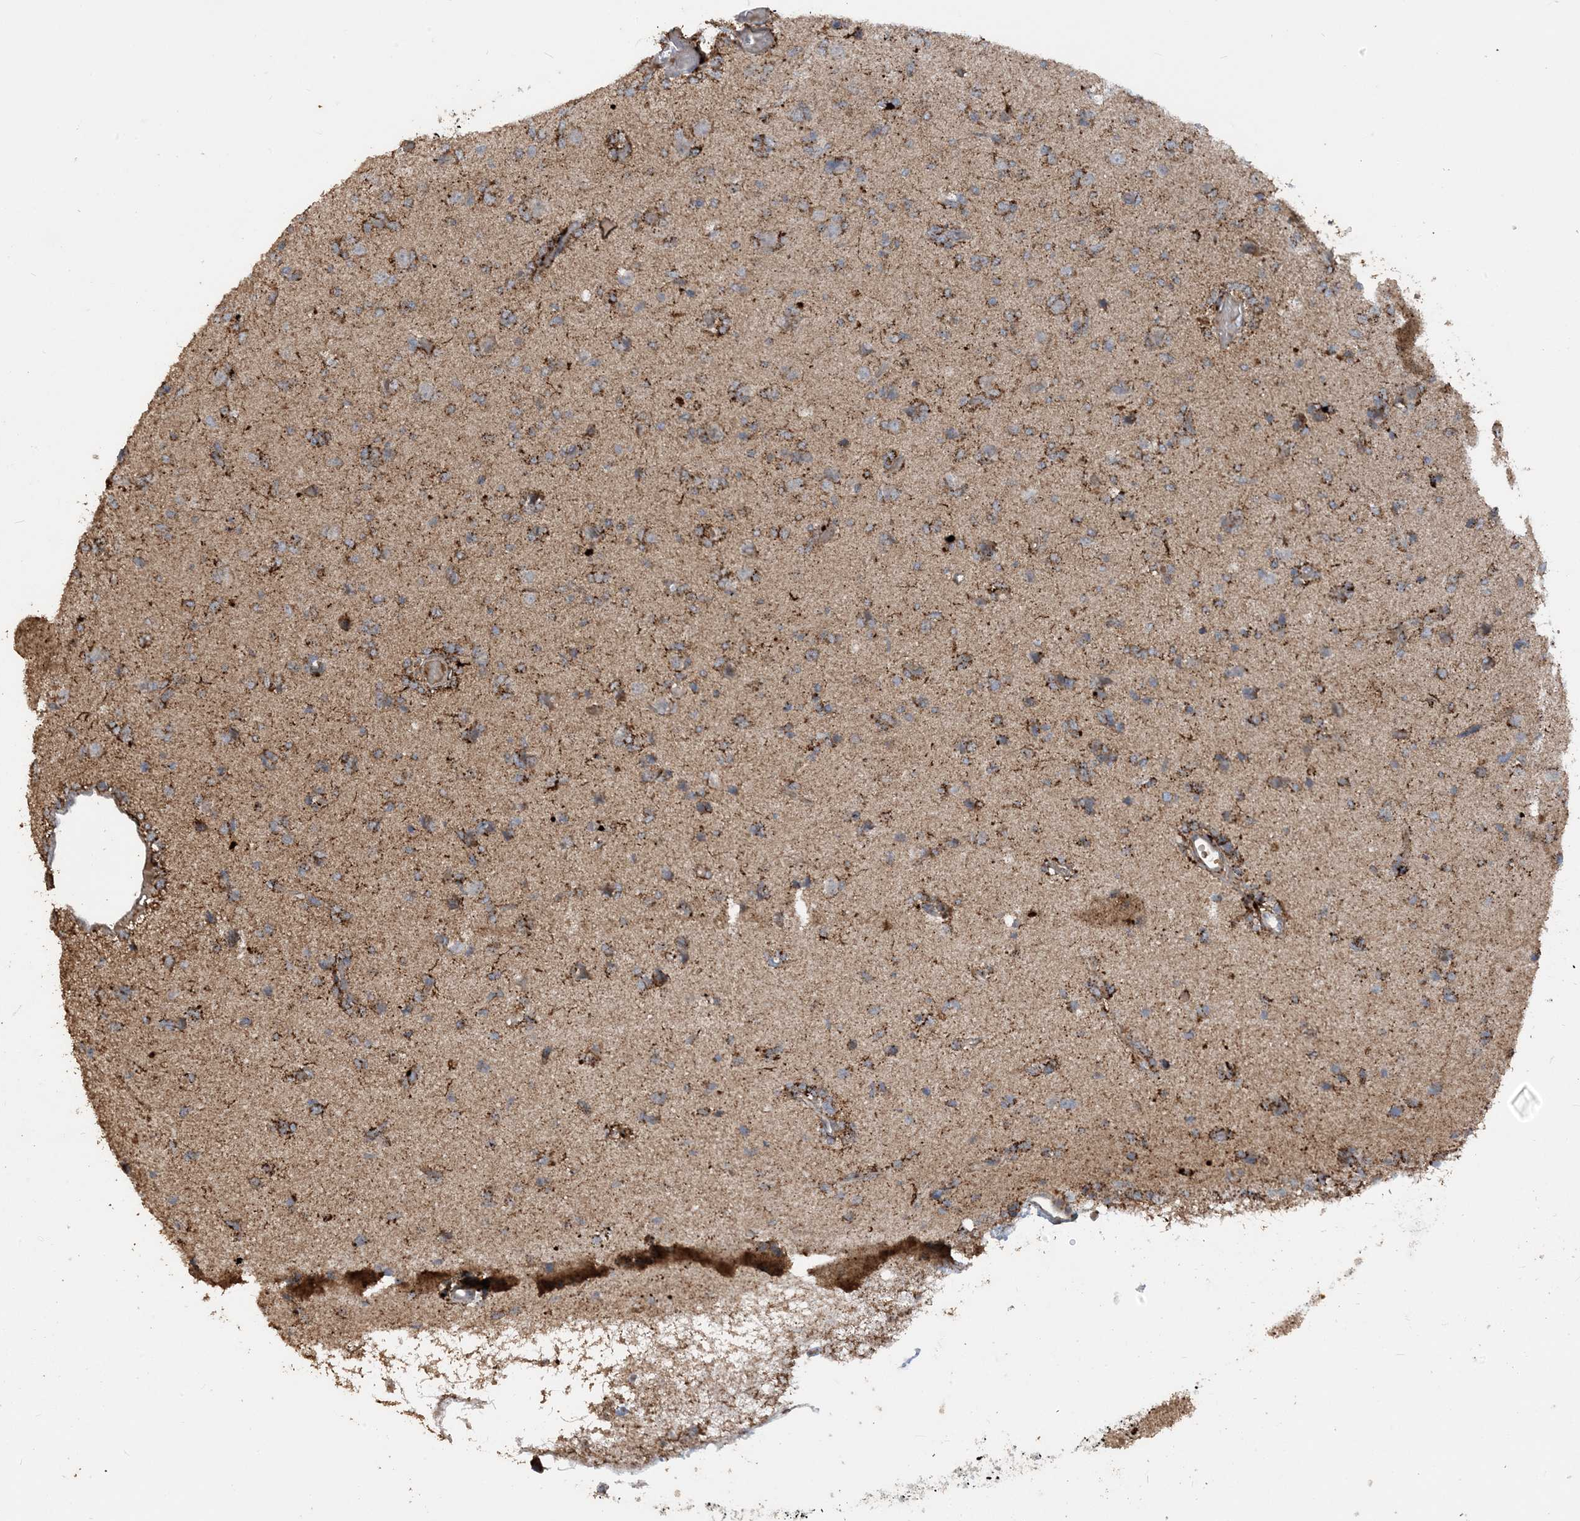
{"staining": {"intensity": "moderate", "quantity": ">75%", "location": "cytoplasmic/membranous"}, "tissue": "glioma", "cell_type": "Tumor cells", "image_type": "cancer", "snomed": [{"axis": "morphology", "description": "Glioma, malignant, High grade"}, {"axis": "topography", "description": "Brain"}], "caption": "Protein analysis of malignant glioma (high-grade) tissue reveals moderate cytoplasmic/membranous positivity in approximately >75% of tumor cells.", "gene": "SFMBT2", "patient": {"sex": "female", "age": 59}}